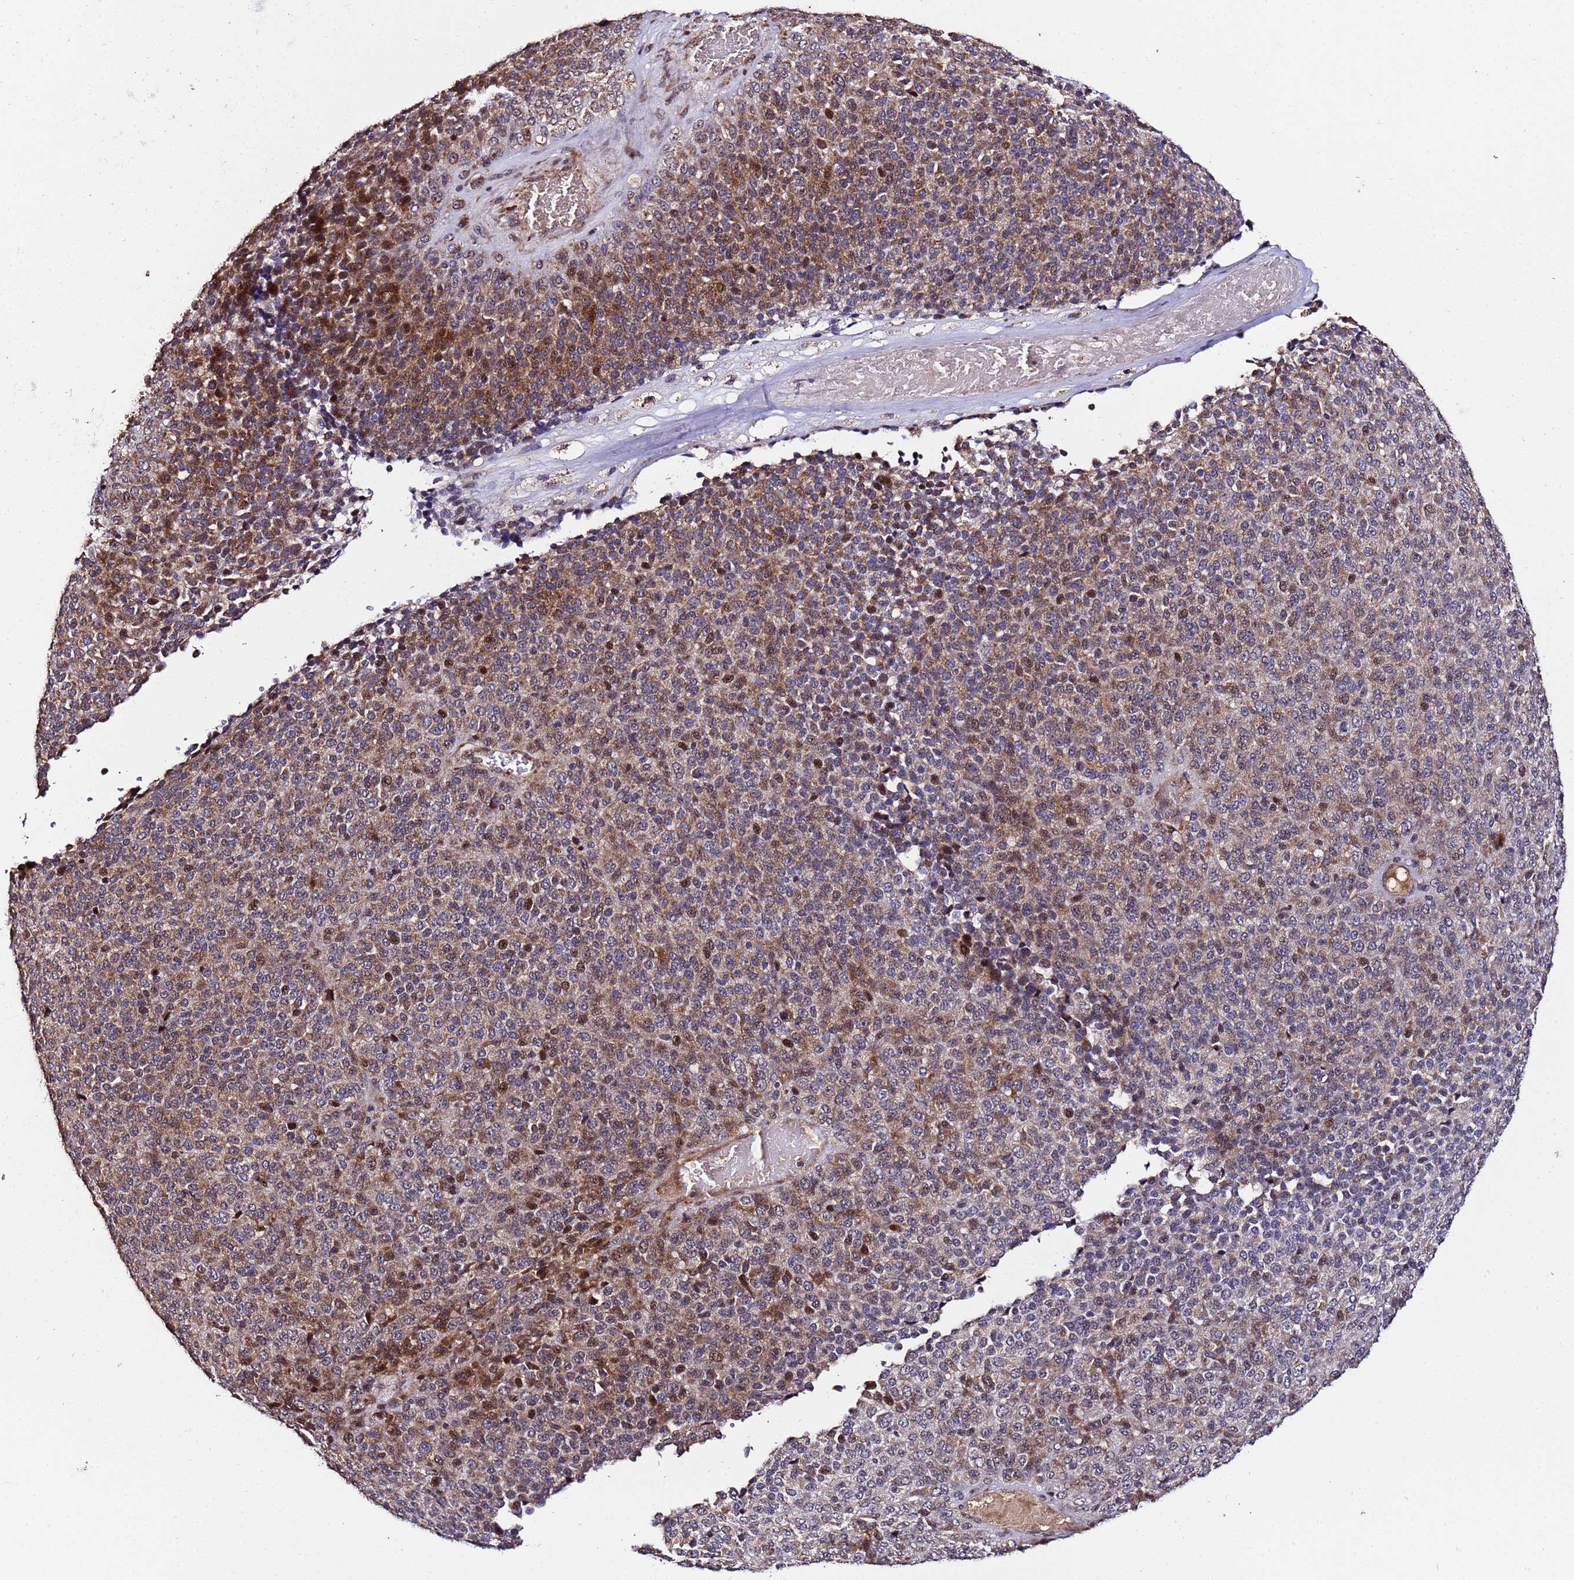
{"staining": {"intensity": "moderate", "quantity": ">75%", "location": "cytoplasmic/membranous,nuclear"}, "tissue": "melanoma", "cell_type": "Tumor cells", "image_type": "cancer", "snomed": [{"axis": "morphology", "description": "Malignant melanoma, Metastatic site"}, {"axis": "topography", "description": "Brain"}], "caption": "A high-resolution histopathology image shows immunohistochemistry staining of malignant melanoma (metastatic site), which displays moderate cytoplasmic/membranous and nuclear staining in about >75% of tumor cells.", "gene": "WNK4", "patient": {"sex": "female", "age": 56}}